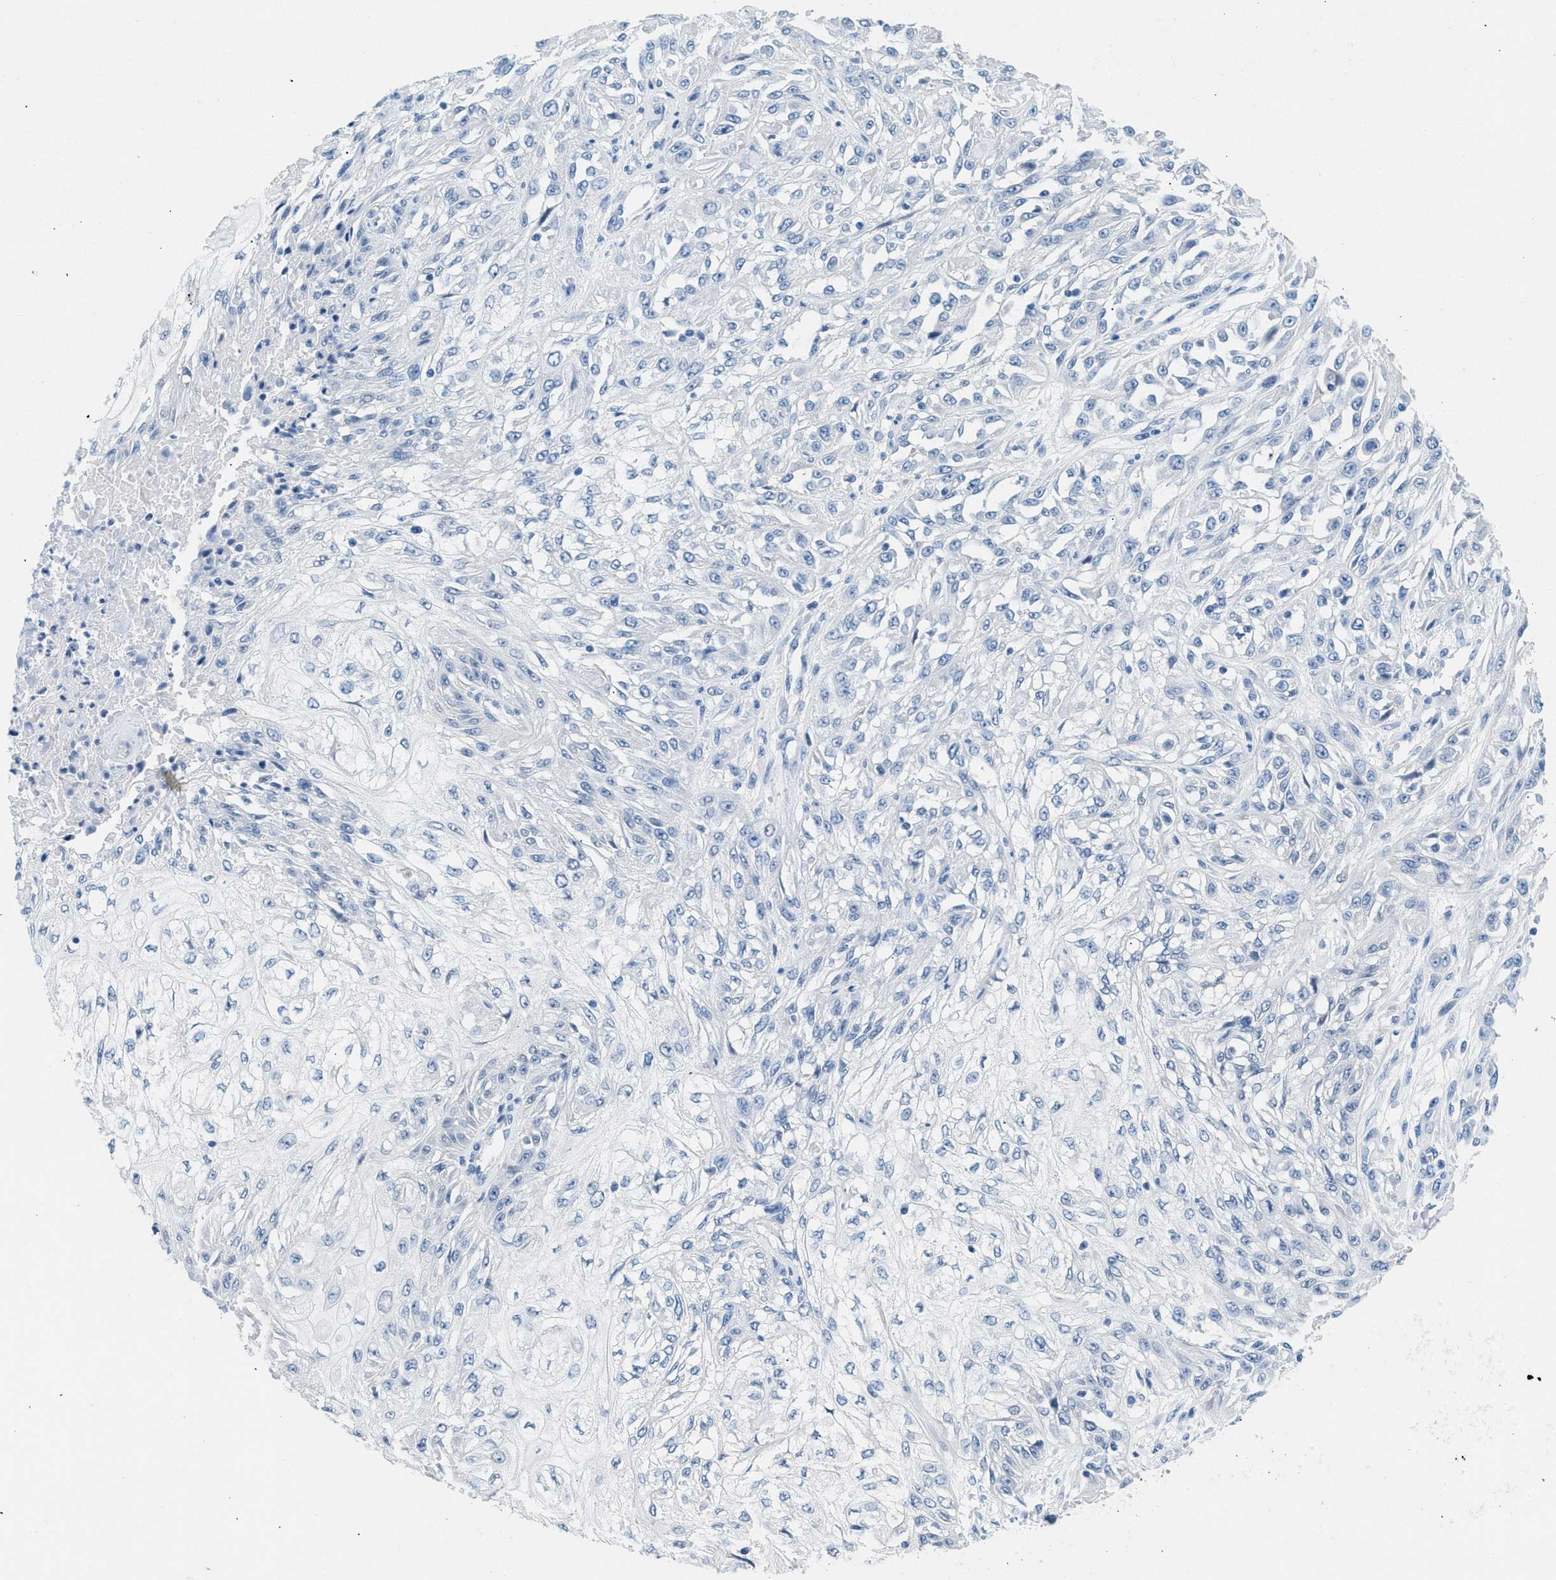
{"staining": {"intensity": "negative", "quantity": "none", "location": "none"}, "tissue": "skin cancer", "cell_type": "Tumor cells", "image_type": "cancer", "snomed": [{"axis": "morphology", "description": "Squamous cell carcinoma, NOS"}, {"axis": "morphology", "description": "Squamous cell carcinoma, metastatic, NOS"}, {"axis": "topography", "description": "Skin"}, {"axis": "topography", "description": "Lymph node"}], "caption": "This is an immunohistochemistry (IHC) photomicrograph of human skin cancer (squamous cell carcinoma). There is no expression in tumor cells.", "gene": "SPAM1", "patient": {"sex": "male", "age": 75}}